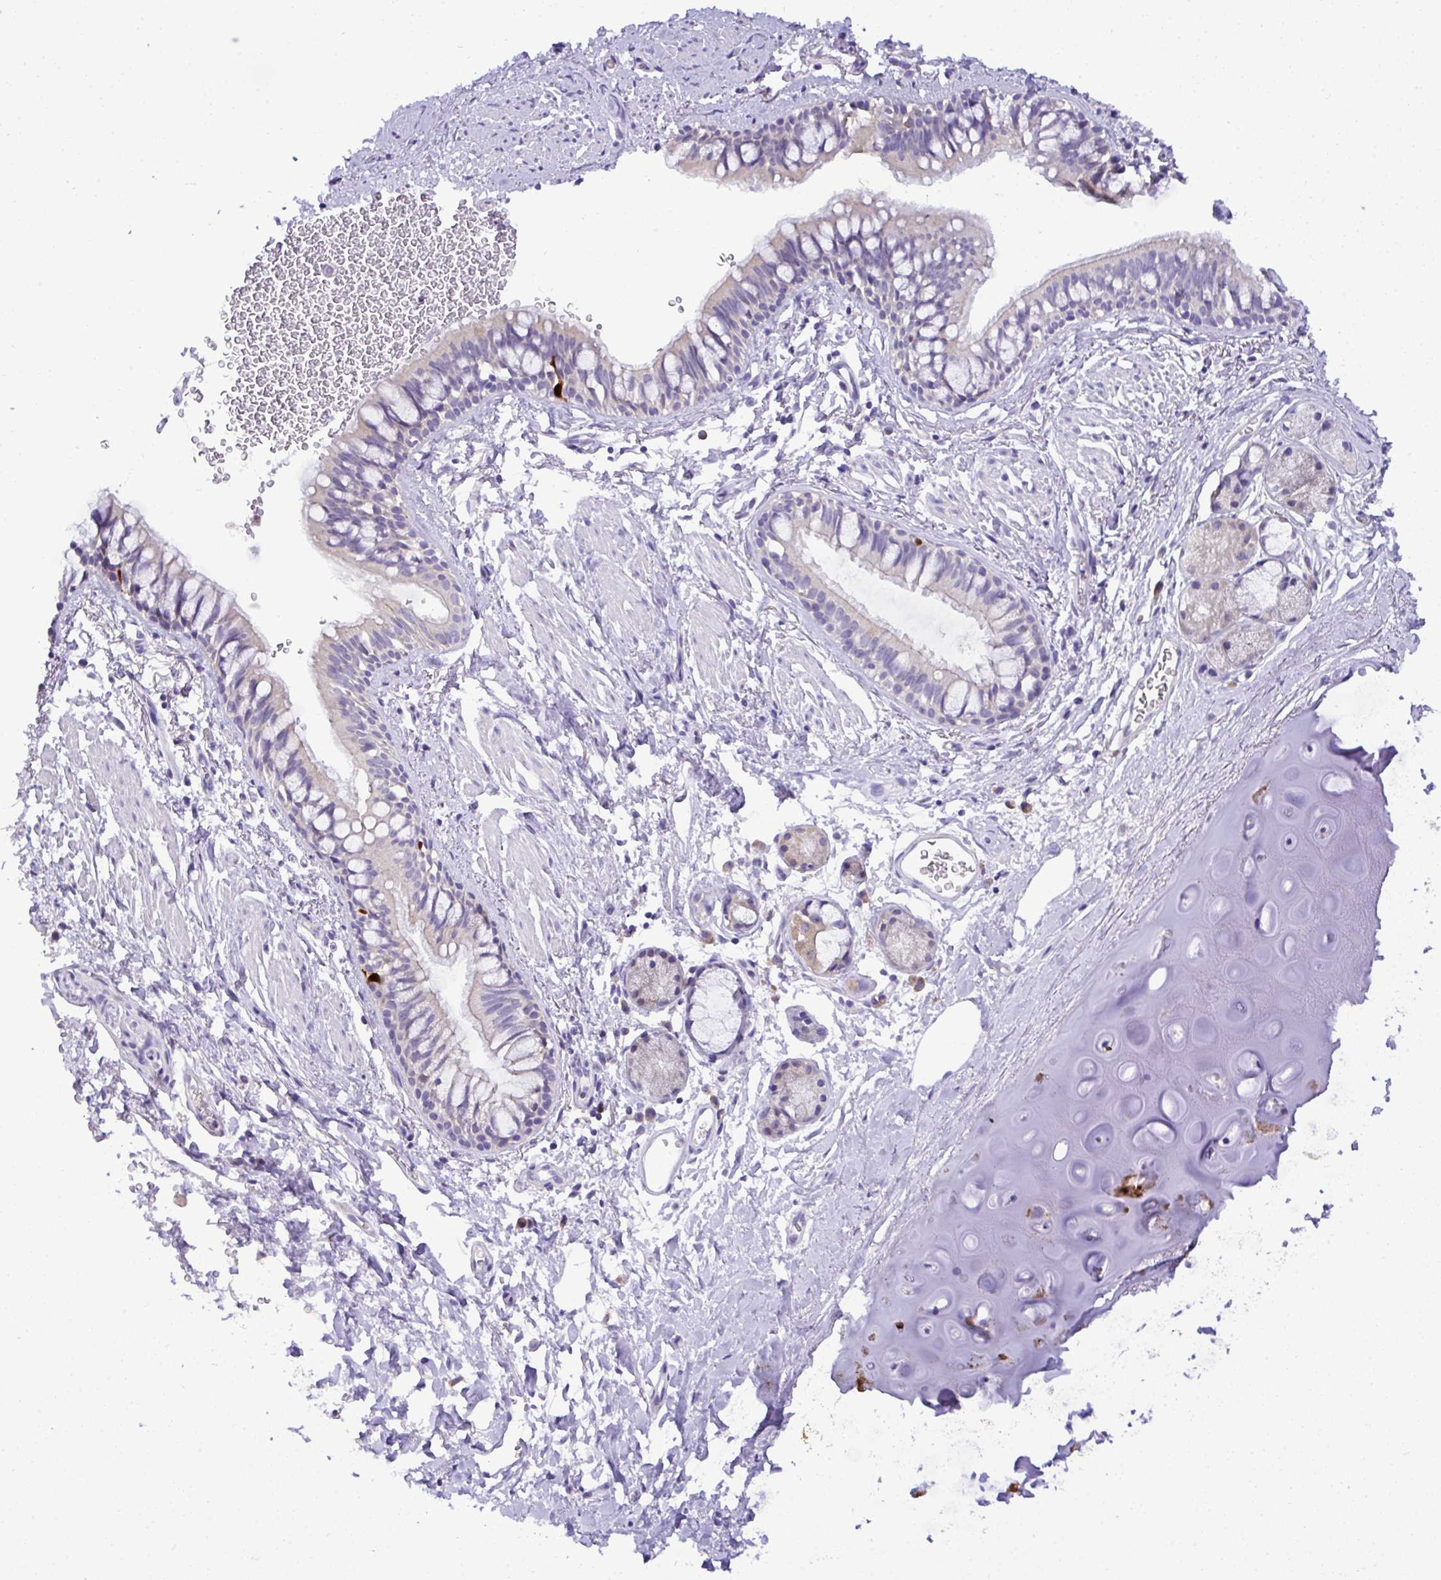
{"staining": {"intensity": "negative", "quantity": "none", "location": "none"}, "tissue": "bronchus", "cell_type": "Respiratory epithelial cells", "image_type": "normal", "snomed": [{"axis": "morphology", "description": "Normal tissue, NOS"}, {"axis": "topography", "description": "Lymph node"}, {"axis": "topography", "description": "Cartilage tissue"}, {"axis": "topography", "description": "Bronchus"}], "caption": "The image shows no significant expression in respiratory epithelial cells of bronchus.", "gene": "ST8SIA2", "patient": {"sex": "female", "age": 70}}